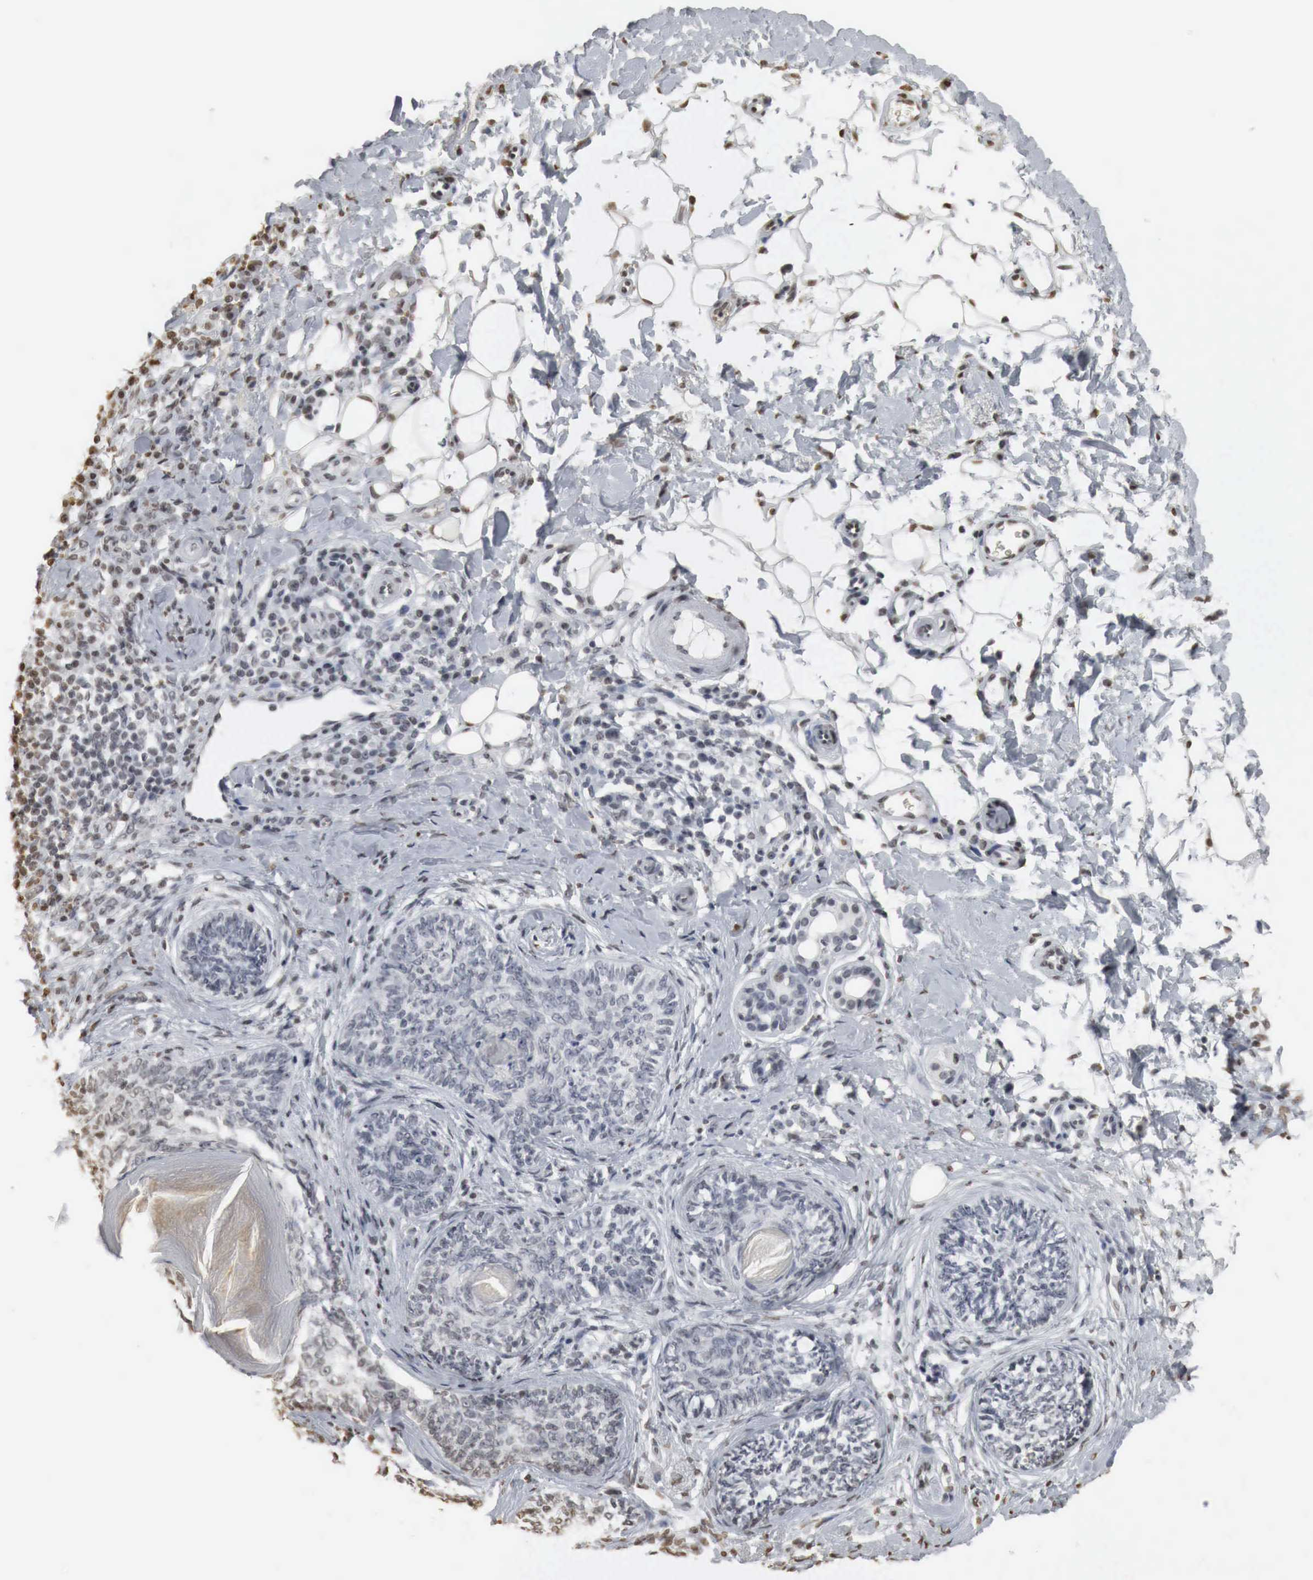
{"staining": {"intensity": "weak", "quantity": "<25%", "location": "nuclear"}, "tissue": "skin cancer", "cell_type": "Tumor cells", "image_type": "cancer", "snomed": [{"axis": "morphology", "description": "Basal cell carcinoma"}, {"axis": "topography", "description": "Skin"}], "caption": "The micrograph exhibits no significant positivity in tumor cells of basal cell carcinoma (skin).", "gene": "ERBB4", "patient": {"sex": "male", "age": 89}}